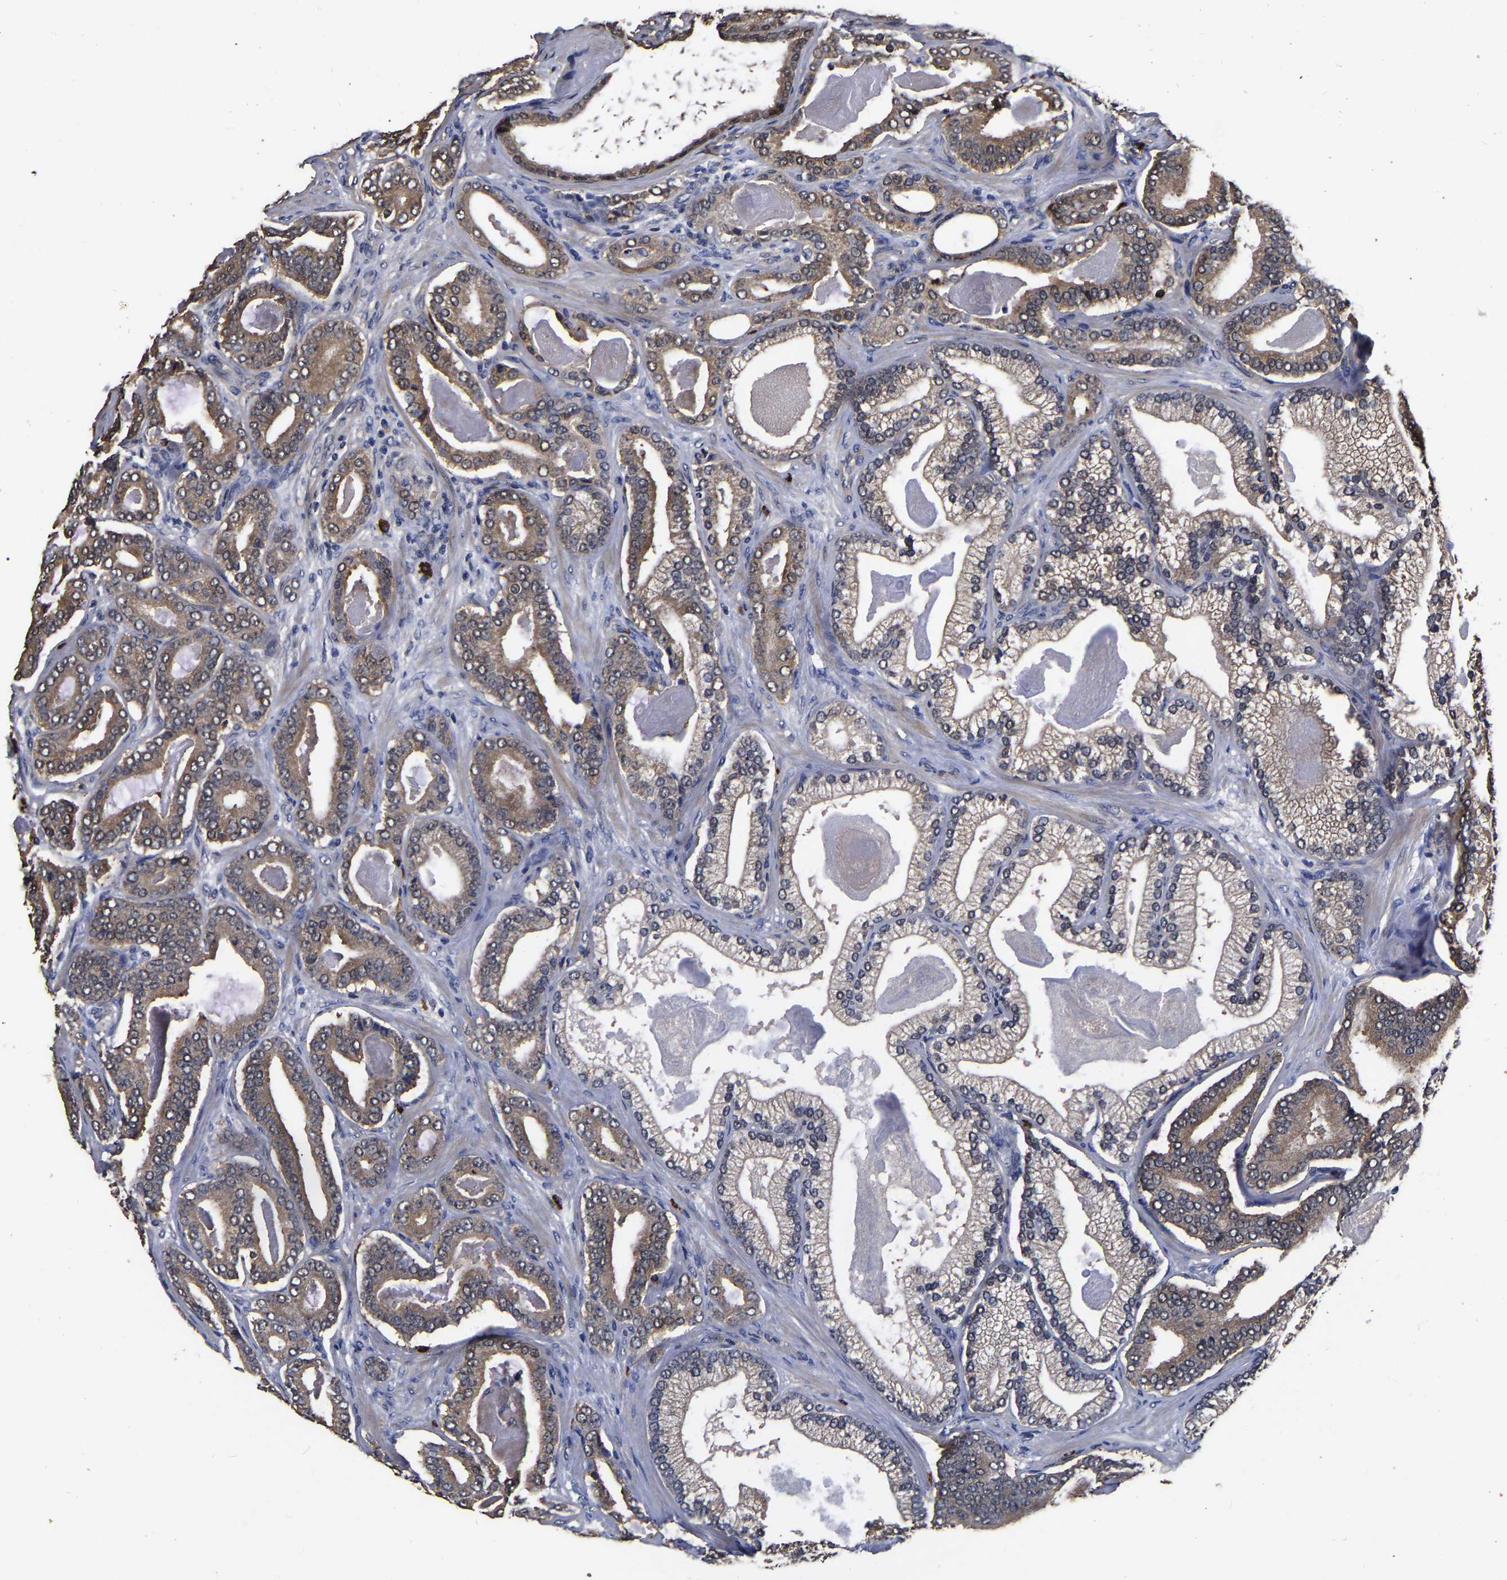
{"staining": {"intensity": "moderate", "quantity": ">75%", "location": "cytoplasmic/membranous"}, "tissue": "prostate cancer", "cell_type": "Tumor cells", "image_type": "cancer", "snomed": [{"axis": "morphology", "description": "Adenocarcinoma, High grade"}, {"axis": "topography", "description": "Prostate"}], "caption": "There is medium levels of moderate cytoplasmic/membranous positivity in tumor cells of adenocarcinoma (high-grade) (prostate), as demonstrated by immunohistochemical staining (brown color).", "gene": "STK32C", "patient": {"sex": "male", "age": 60}}